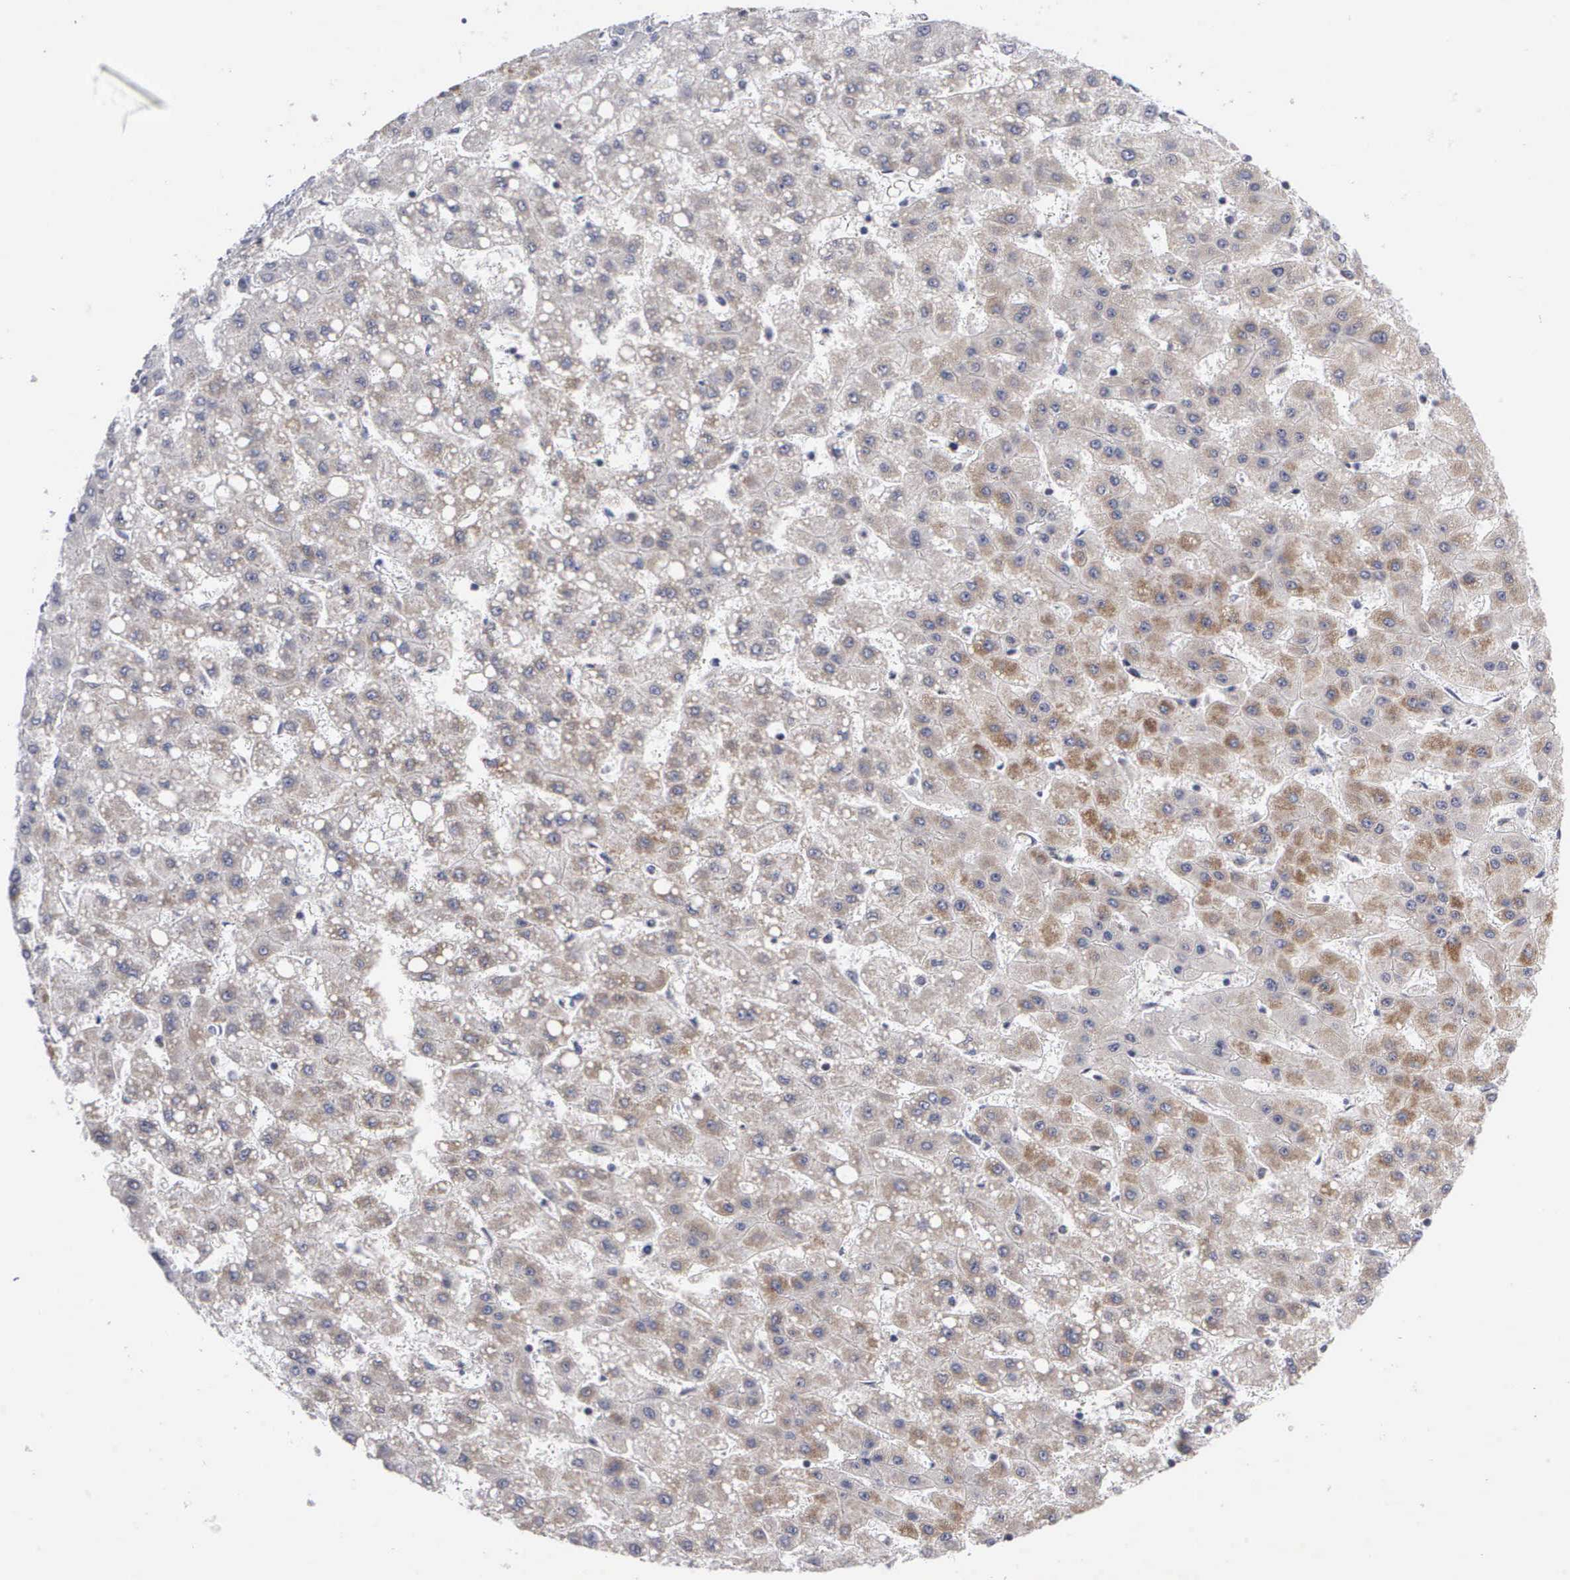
{"staining": {"intensity": "weak", "quantity": "<25%", "location": "cytoplasmic/membranous"}, "tissue": "liver cancer", "cell_type": "Tumor cells", "image_type": "cancer", "snomed": [{"axis": "morphology", "description": "Carcinoma, Hepatocellular, NOS"}, {"axis": "topography", "description": "Liver"}], "caption": "The micrograph demonstrates no staining of tumor cells in liver cancer (hepatocellular carcinoma).", "gene": "APOOL", "patient": {"sex": "female", "age": 52}}